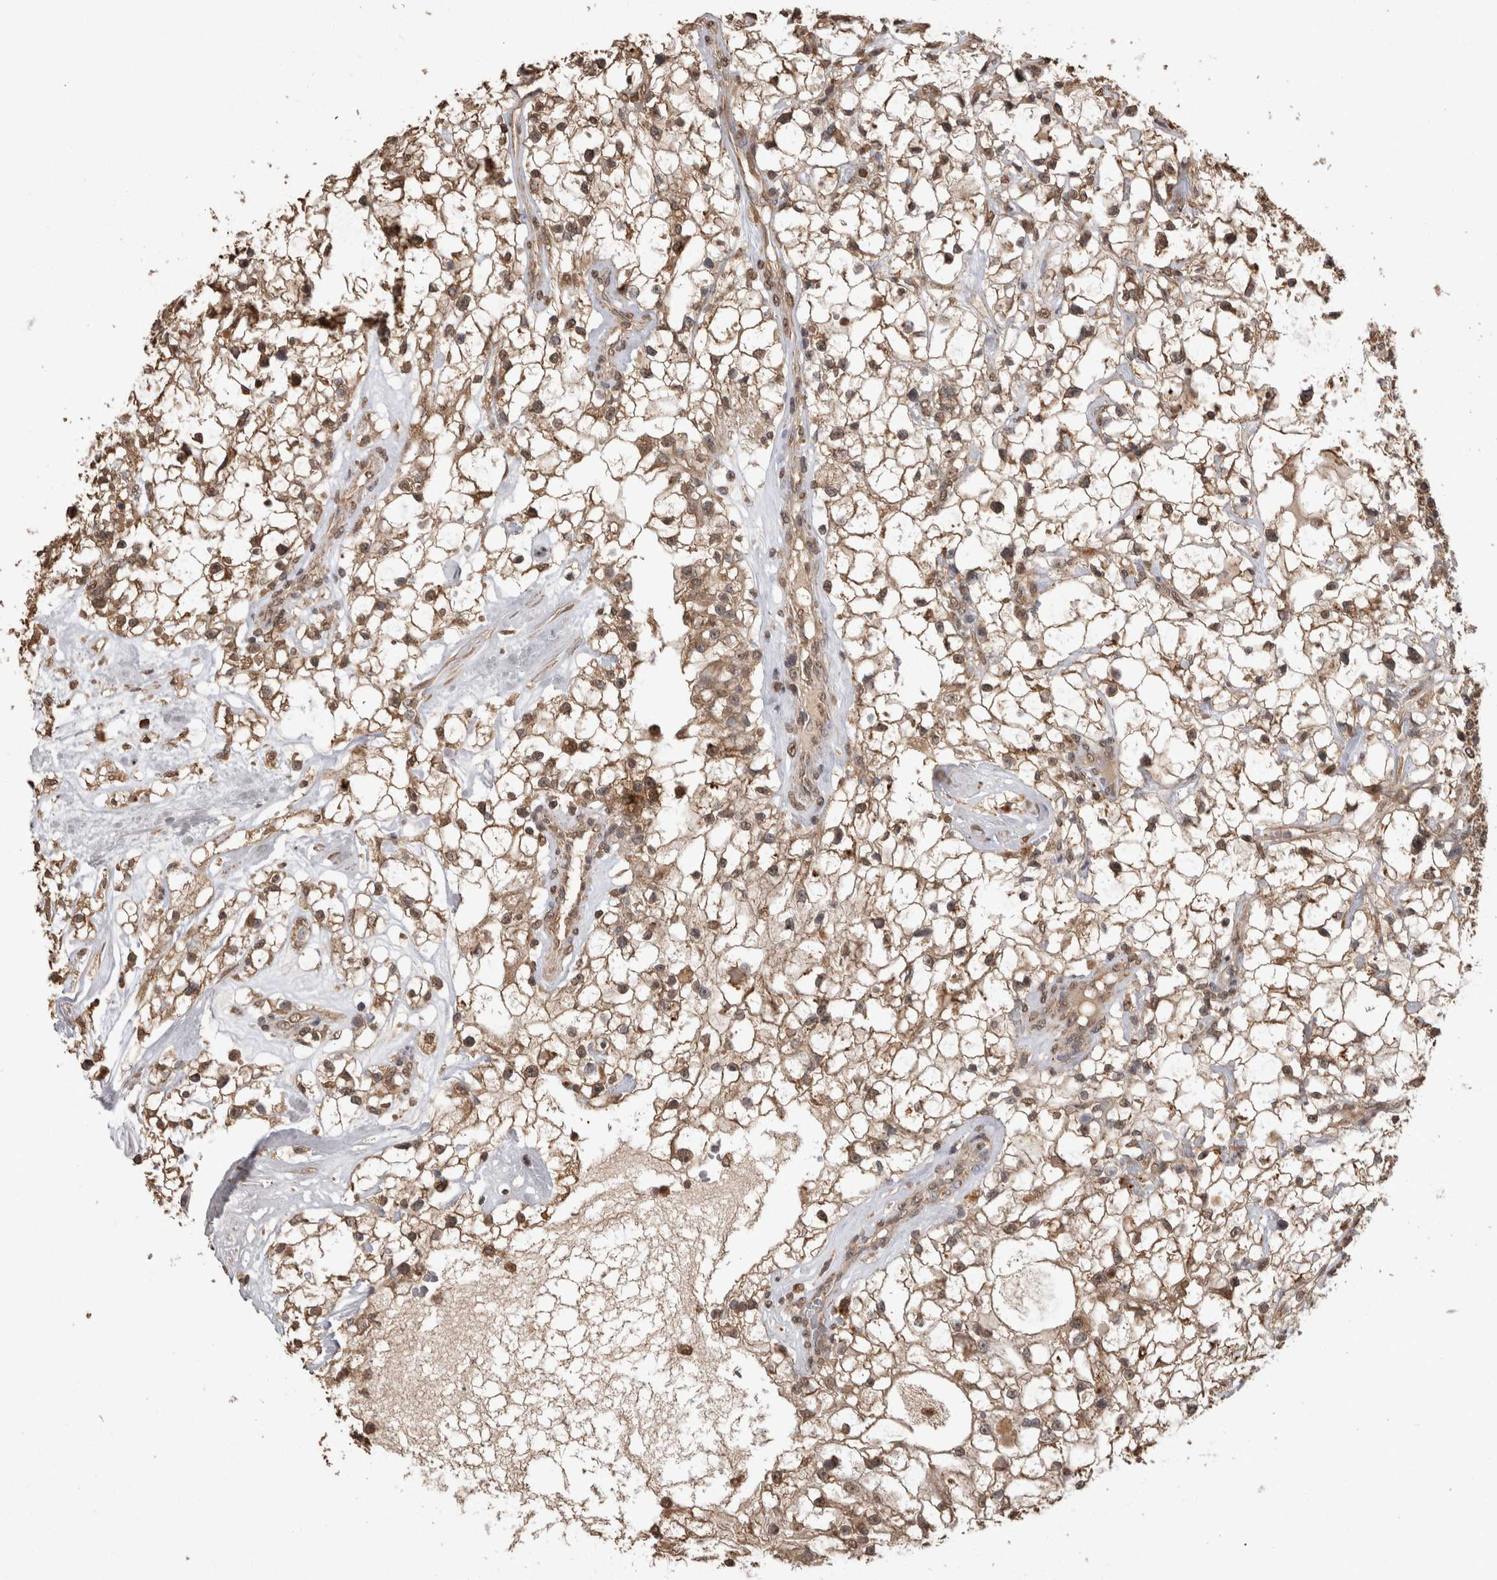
{"staining": {"intensity": "moderate", "quantity": ">75%", "location": "cytoplasmic/membranous,nuclear"}, "tissue": "renal cancer", "cell_type": "Tumor cells", "image_type": "cancer", "snomed": [{"axis": "morphology", "description": "Adenocarcinoma, NOS"}, {"axis": "topography", "description": "Kidney"}], "caption": "This is a micrograph of immunohistochemistry (IHC) staining of renal adenocarcinoma, which shows moderate positivity in the cytoplasmic/membranous and nuclear of tumor cells.", "gene": "SOCS5", "patient": {"sex": "female", "age": 60}}